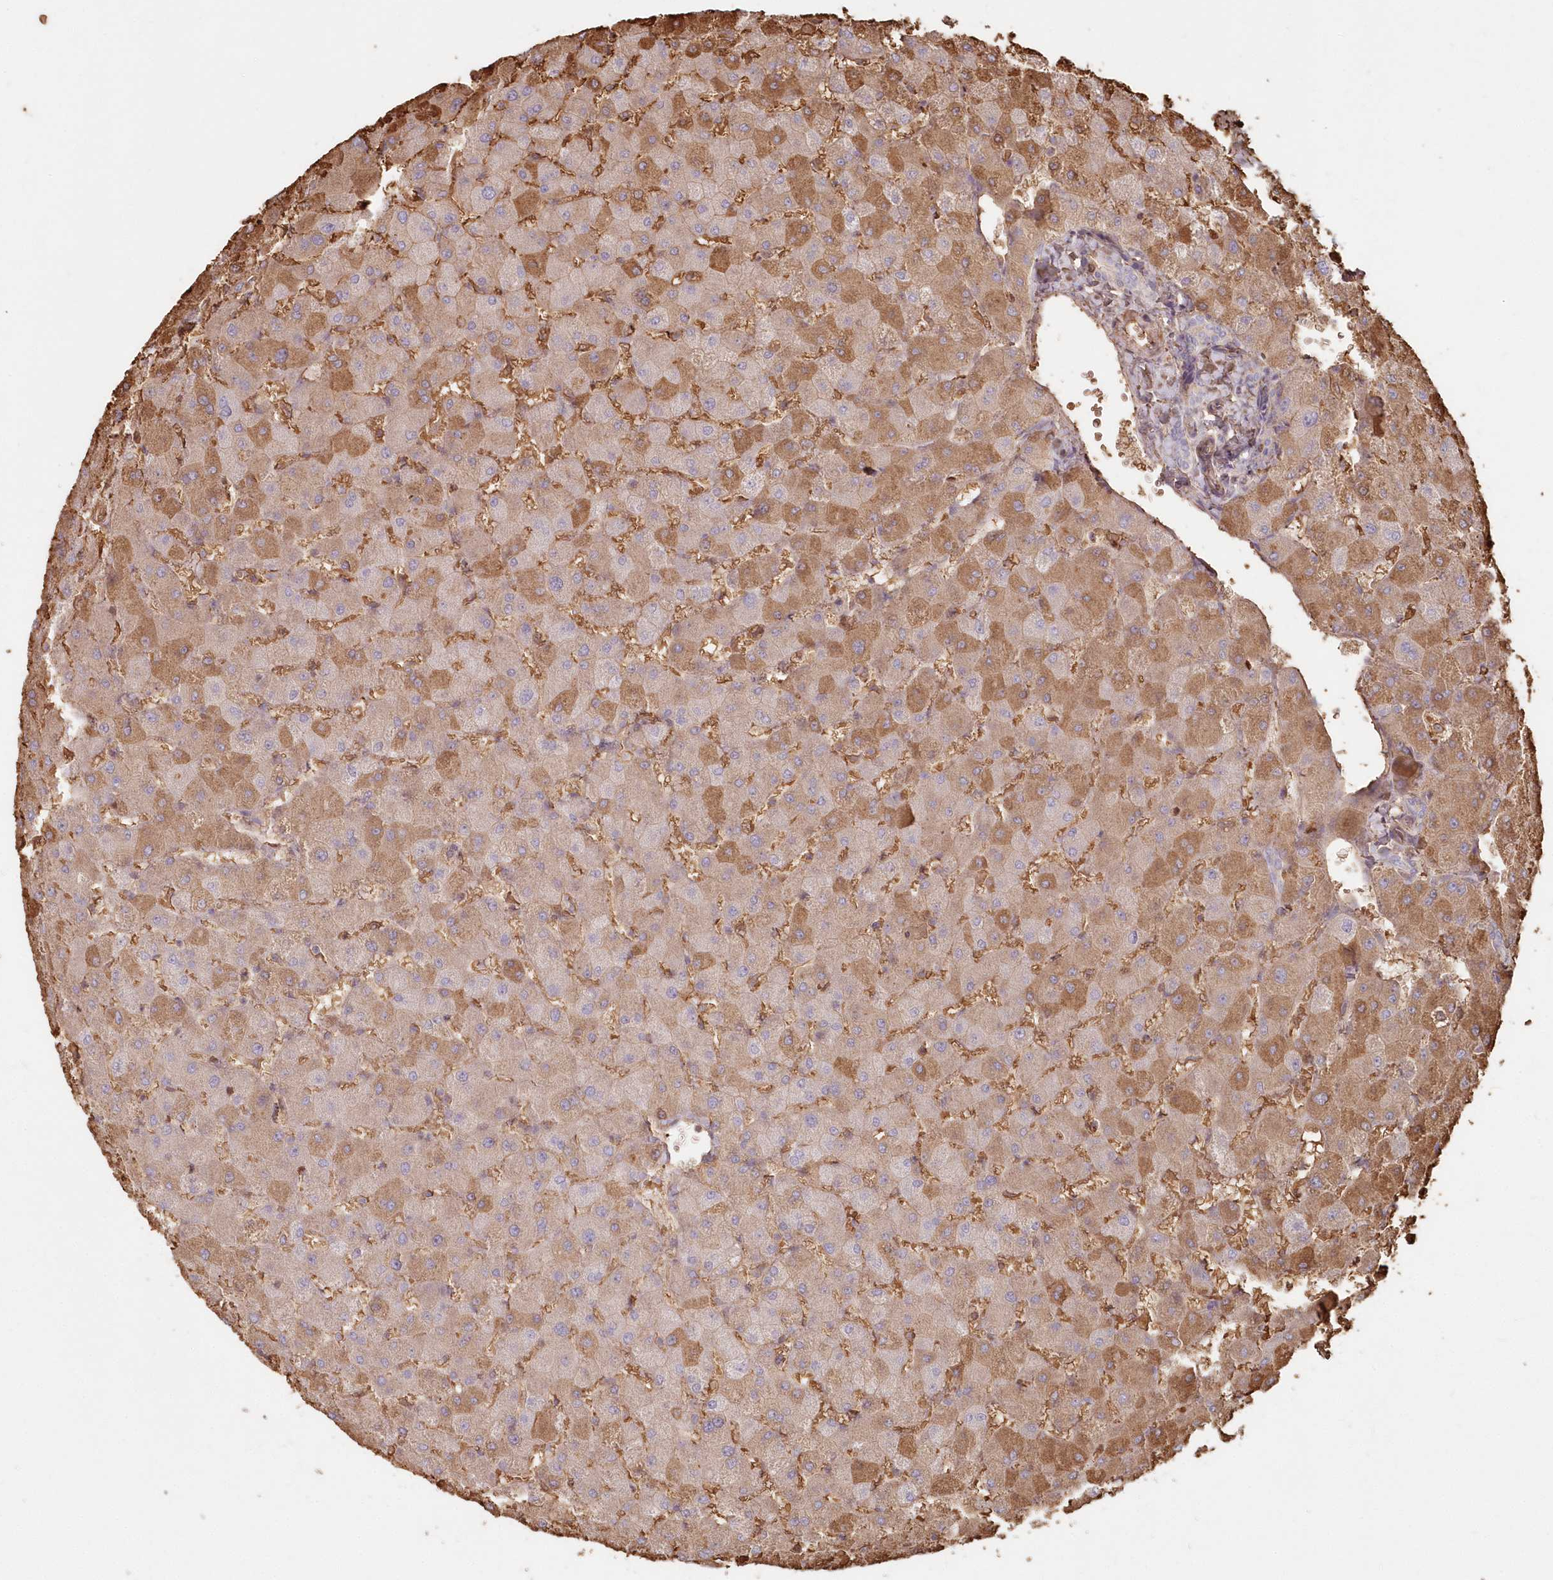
{"staining": {"intensity": "weak", "quantity": "<25%", "location": "cytoplasmic/membranous"}, "tissue": "liver", "cell_type": "Cholangiocytes", "image_type": "normal", "snomed": [{"axis": "morphology", "description": "Normal tissue, NOS"}, {"axis": "topography", "description": "Liver"}], "caption": "Immunohistochemistry (IHC) histopathology image of normal human liver stained for a protein (brown), which demonstrates no expression in cholangiocytes.", "gene": "SERINC1", "patient": {"sex": "female", "age": 63}}